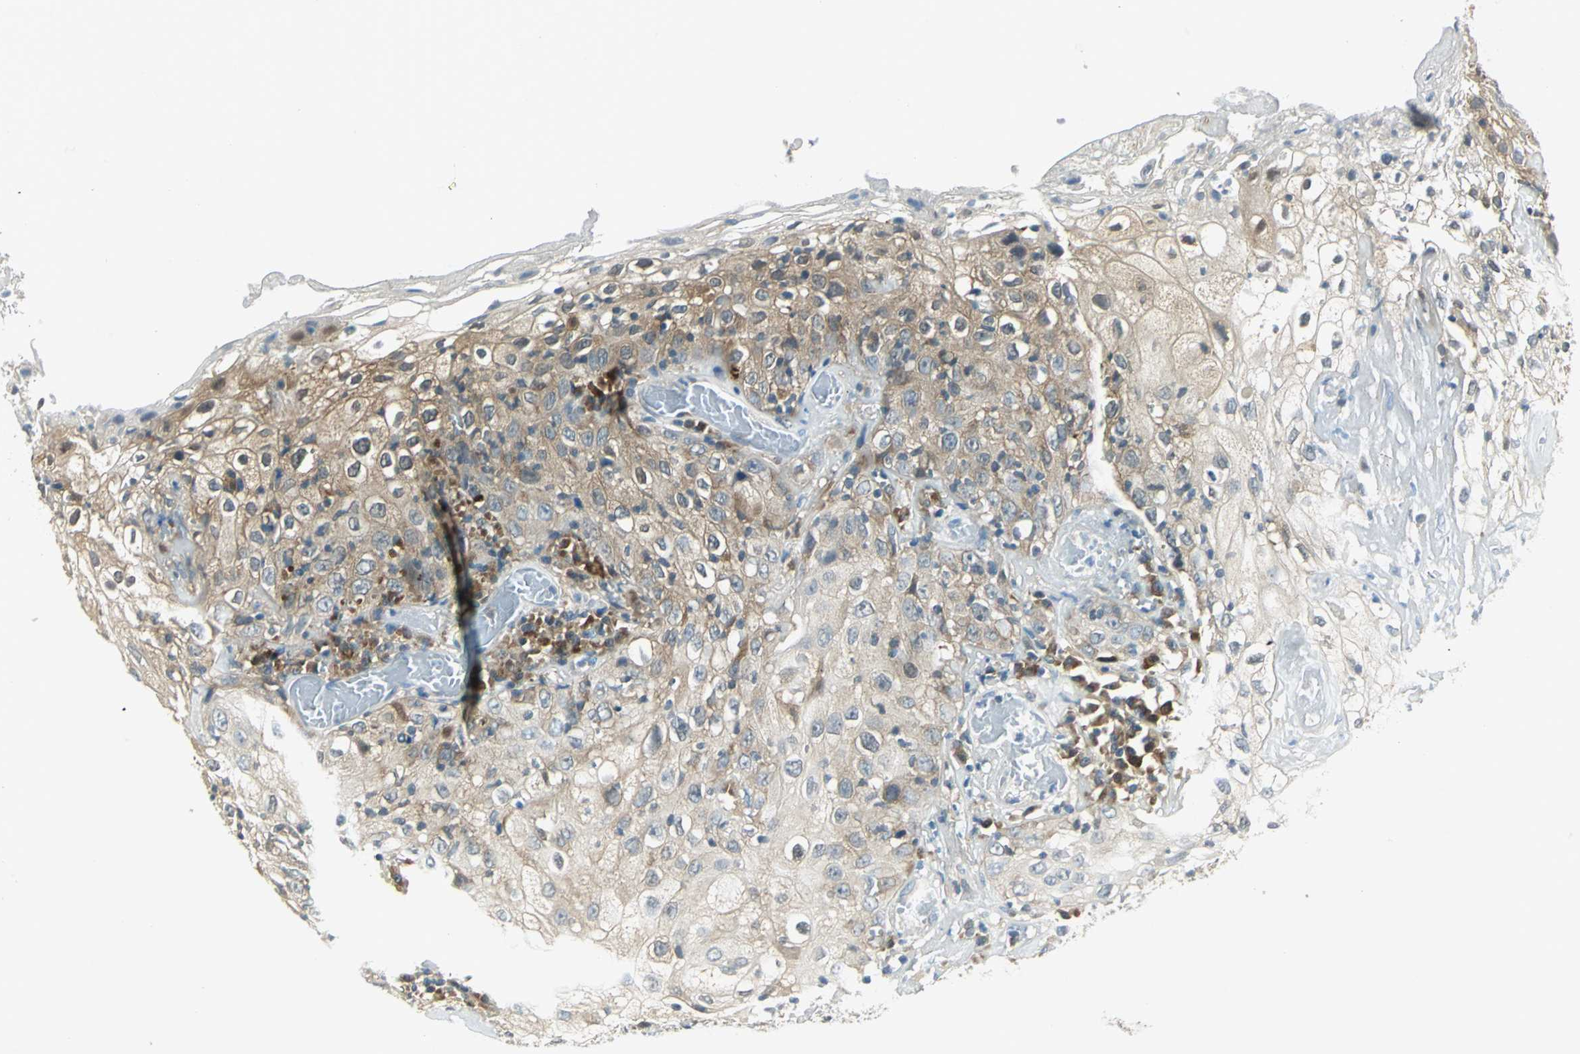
{"staining": {"intensity": "moderate", "quantity": ">75%", "location": "cytoplasmic/membranous"}, "tissue": "skin cancer", "cell_type": "Tumor cells", "image_type": "cancer", "snomed": [{"axis": "morphology", "description": "Squamous cell carcinoma, NOS"}, {"axis": "topography", "description": "Skin"}], "caption": "Immunohistochemical staining of squamous cell carcinoma (skin) demonstrates medium levels of moderate cytoplasmic/membranous protein positivity in approximately >75% of tumor cells. (DAB (3,3'-diaminobenzidine) IHC with brightfield microscopy, high magnification).", "gene": "FYN", "patient": {"sex": "male", "age": 65}}